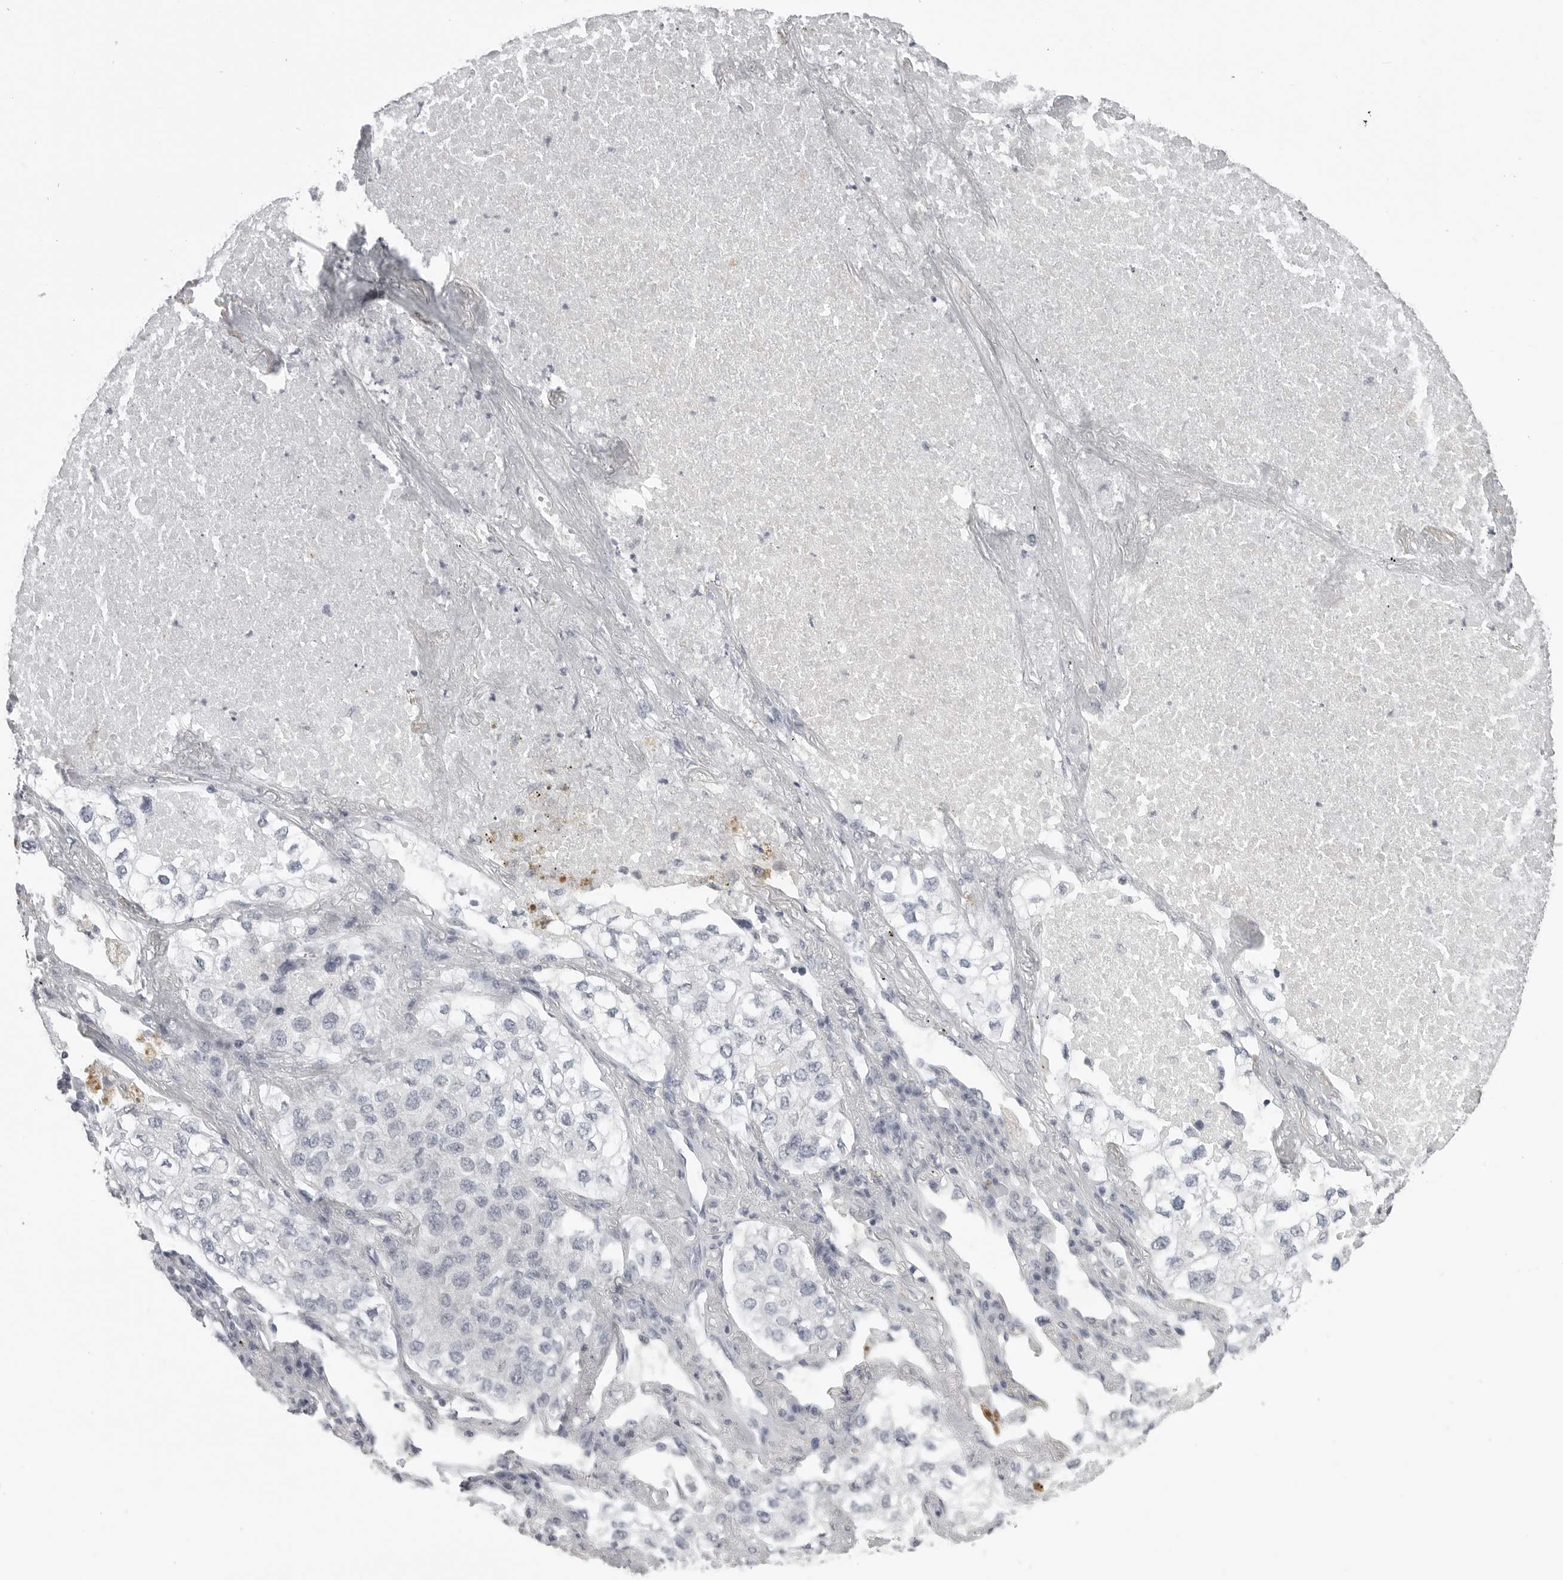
{"staining": {"intensity": "negative", "quantity": "none", "location": "none"}, "tissue": "lung cancer", "cell_type": "Tumor cells", "image_type": "cancer", "snomed": [{"axis": "morphology", "description": "Adenocarcinoma, NOS"}, {"axis": "topography", "description": "Lung"}], "caption": "Immunohistochemical staining of human lung cancer exhibits no significant staining in tumor cells.", "gene": "BPIFA1", "patient": {"sex": "male", "age": 63}}